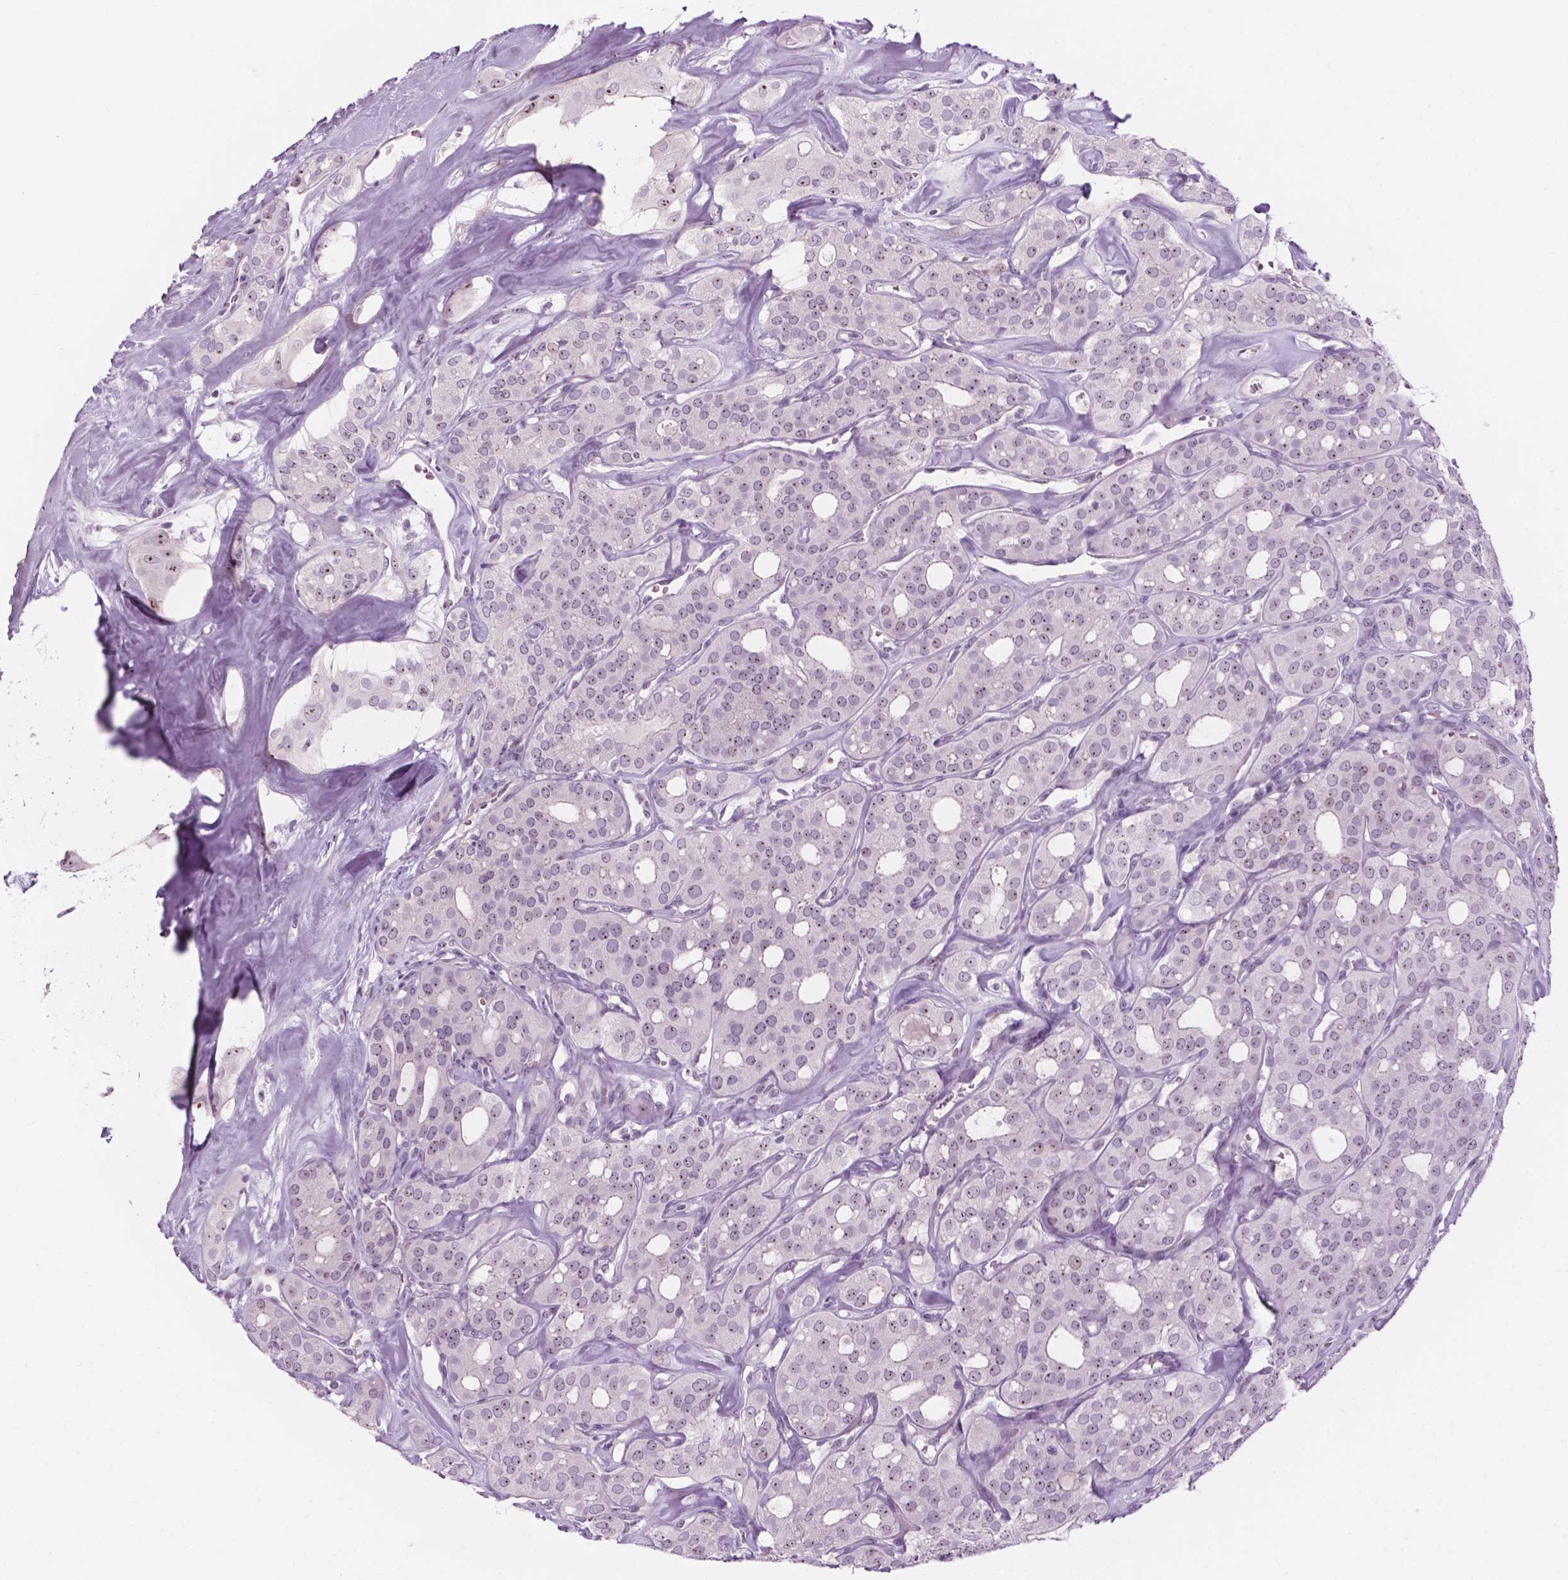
{"staining": {"intensity": "negative", "quantity": "none", "location": "none"}, "tissue": "thyroid cancer", "cell_type": "Tumor cells", "image_type": "cancer", "snomed": [{"axis": "morphology", "description": "Follicular adenoma carcinoma, NOS"}, {"axis": "topography", "description": "Thyroid gland"}], "caption": "Immunohistochemical staining of thyroid cancer (follicular adenoma carcinoma) exhibits no significant expression in tumor cells.", "gene": "ZNF853", "patient": {"sex": "male", "age": 75}}